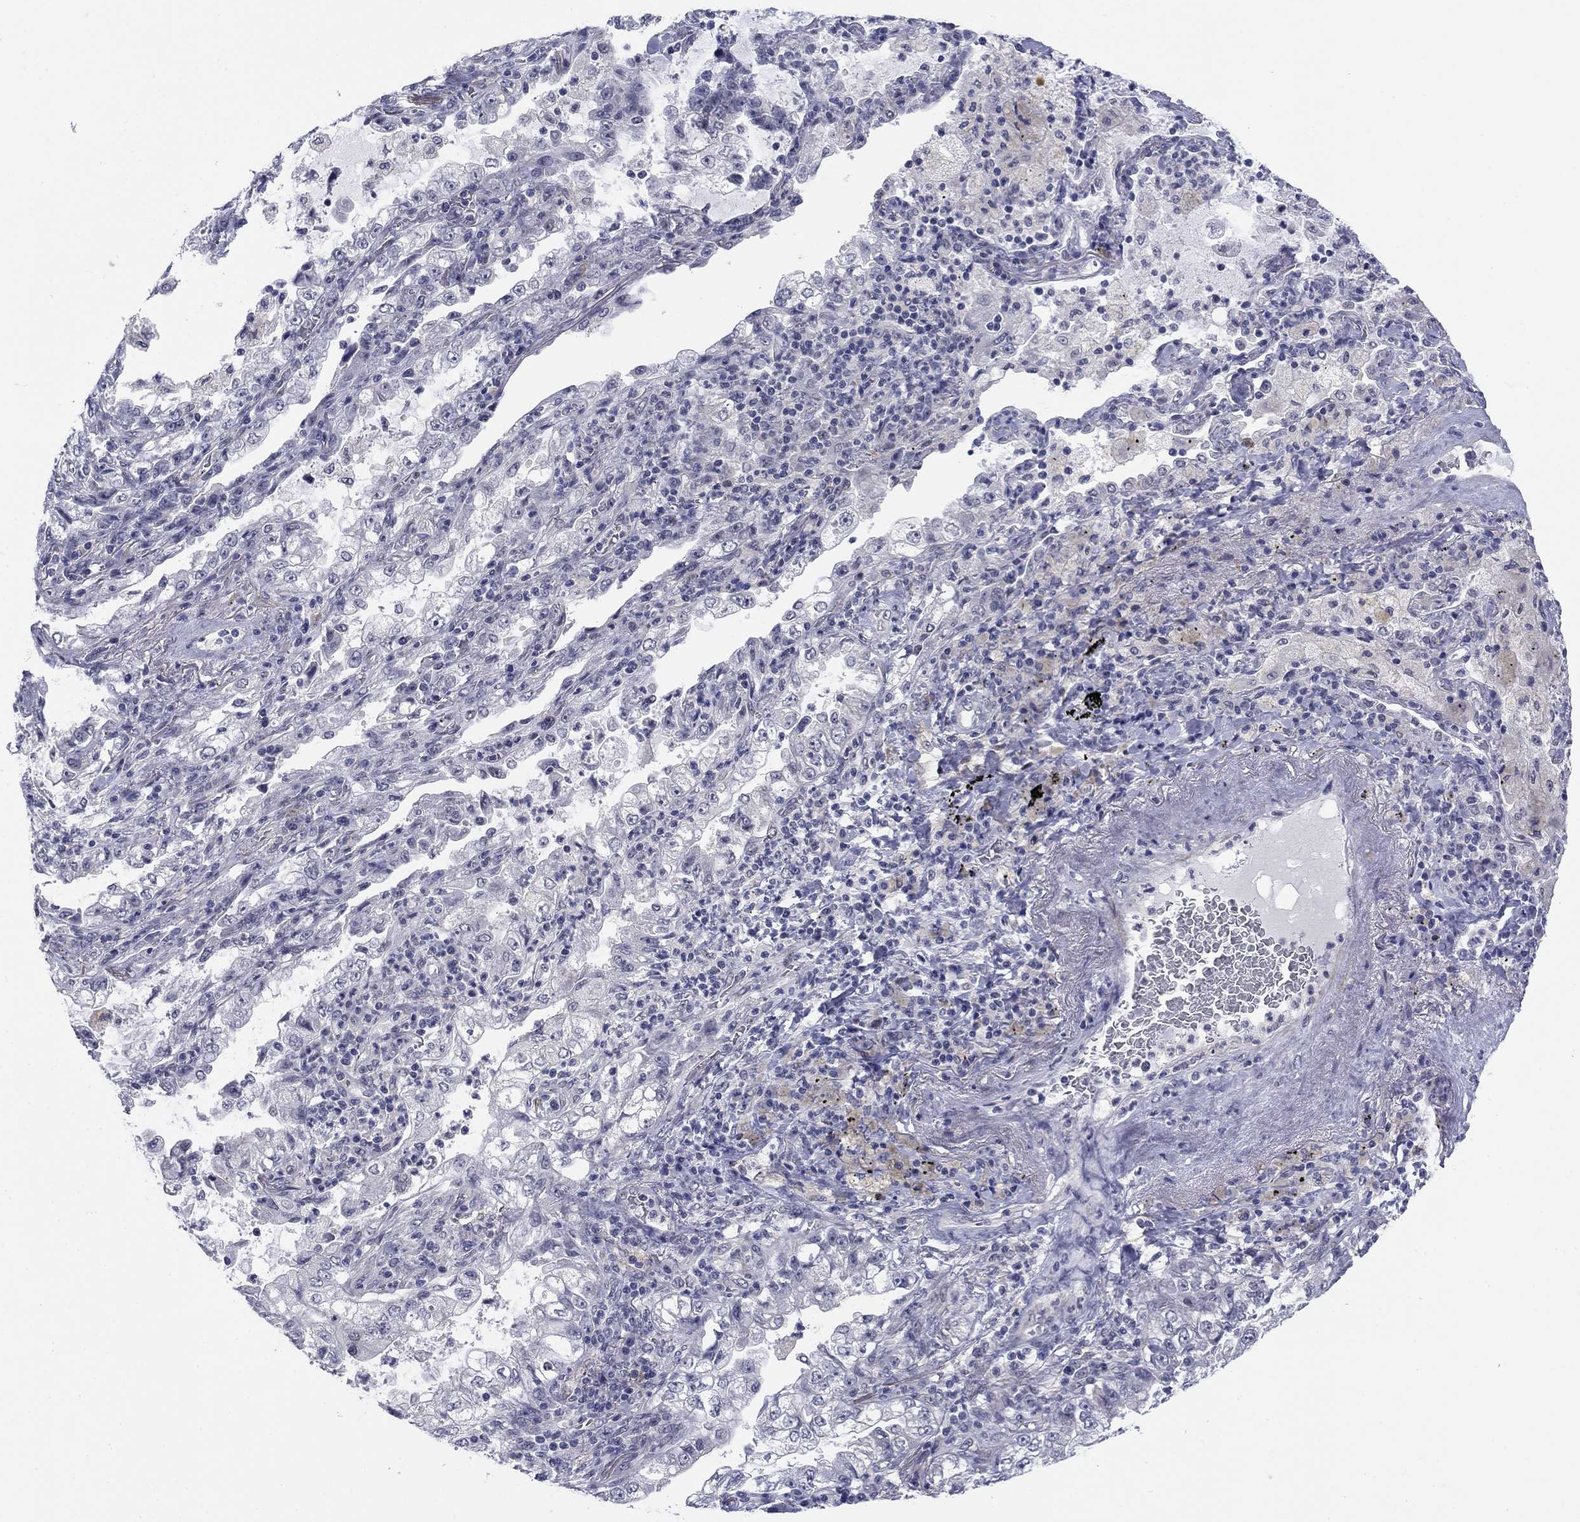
{"staining": {"intensity": "negative", "quantity": "none", "location": "none"}, "tissue": "lung cancer", "cell_type": "Tumor cells", "image_type": "cancer", "snomed": [{"axis": "morphology", "description": "Adenocarcinoma, NOS"}, {"axis": "topography", "description": "Lung"}], "caption": "Immunohistochemistry image of neoplastic tissue: human lung cancer stained with DAB exhibits no significant protein positivity in tumor cells.", "gene": "TIGD4", "patient": {"sex": "female", "age": 73}}